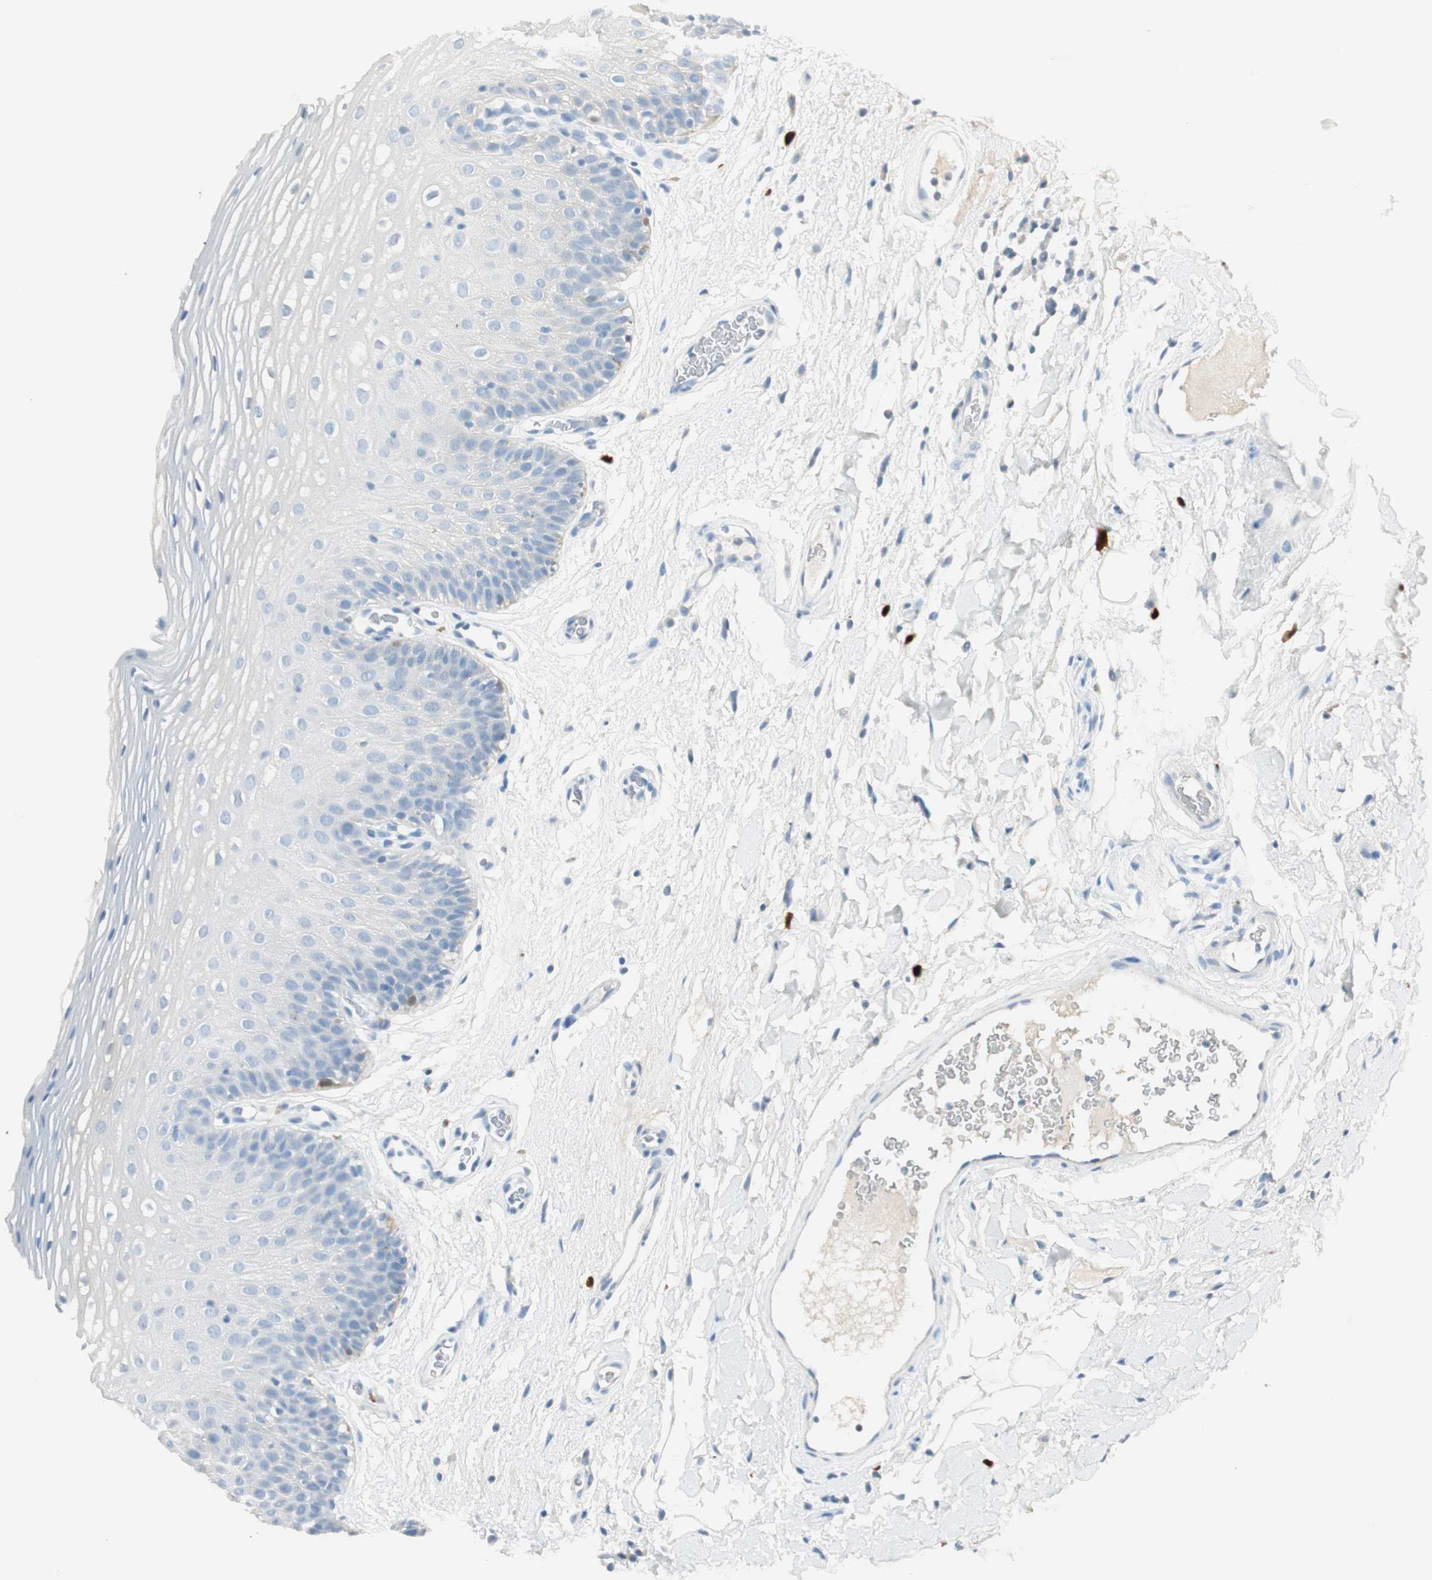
{"staining": {"intensity": "negative", "quantity": "none", "location": "none"}, "tissue": "oral mucosa", "cell_type": "Squamous epithelial cells", "image_type": "normal", "snomed": [{"axis": "morphology", "description": "Normal tissue, NOS"}, {"axis": "morphology", "description": "Squamous cell carcinoma, NOS"}, {"axis": "topography", "description": "Skeletal muscle"}, {"axis": "topography", "description": "Oral tissue"}], "caption": "This is an IHC photomicrograph of unremarkable human oral mucosa. There is no expression in squamous epithelial cells.", "gene": "HPGD", "patient": {"sex": "male", "age": 71}}